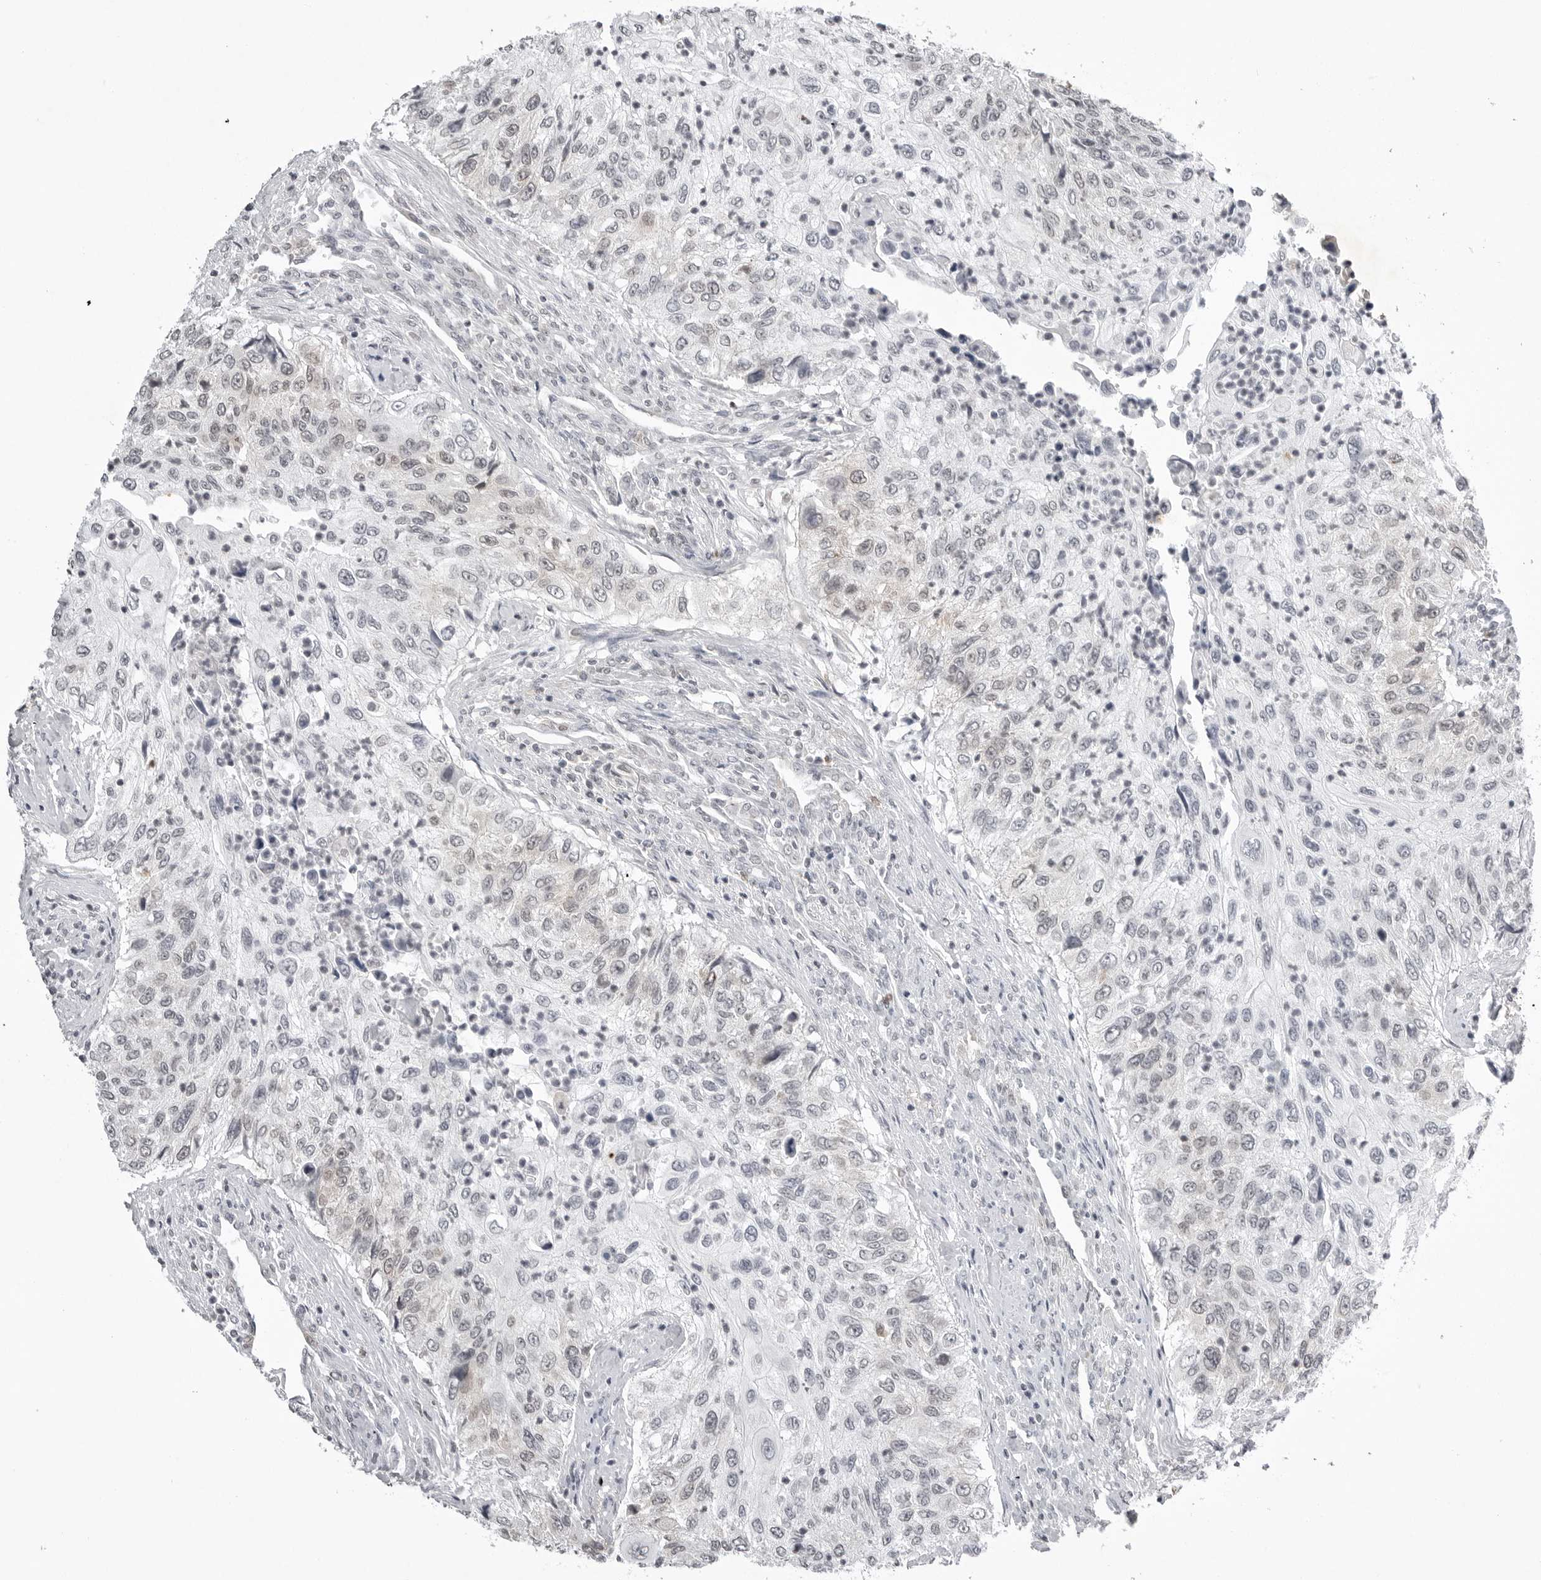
{"staining": {"intensity": "negative", "quantity": "none", "location": "none"}, "tissue": "urothelial cancer", "cell_type": "Tumor cells", "image_type": "cancer", "snomed": [{"axis": "morphology", "description": "Urothelial carcinoma, High grade"}, {"axis": "topography", "description": "Urinary bladder"}], "caption": "Protein analysis of high-grade urothelial carcinoma reveals no significant expression in tumor cells.", "gene": "RRM1", "patient": {"sex": "female", "age": 60}}